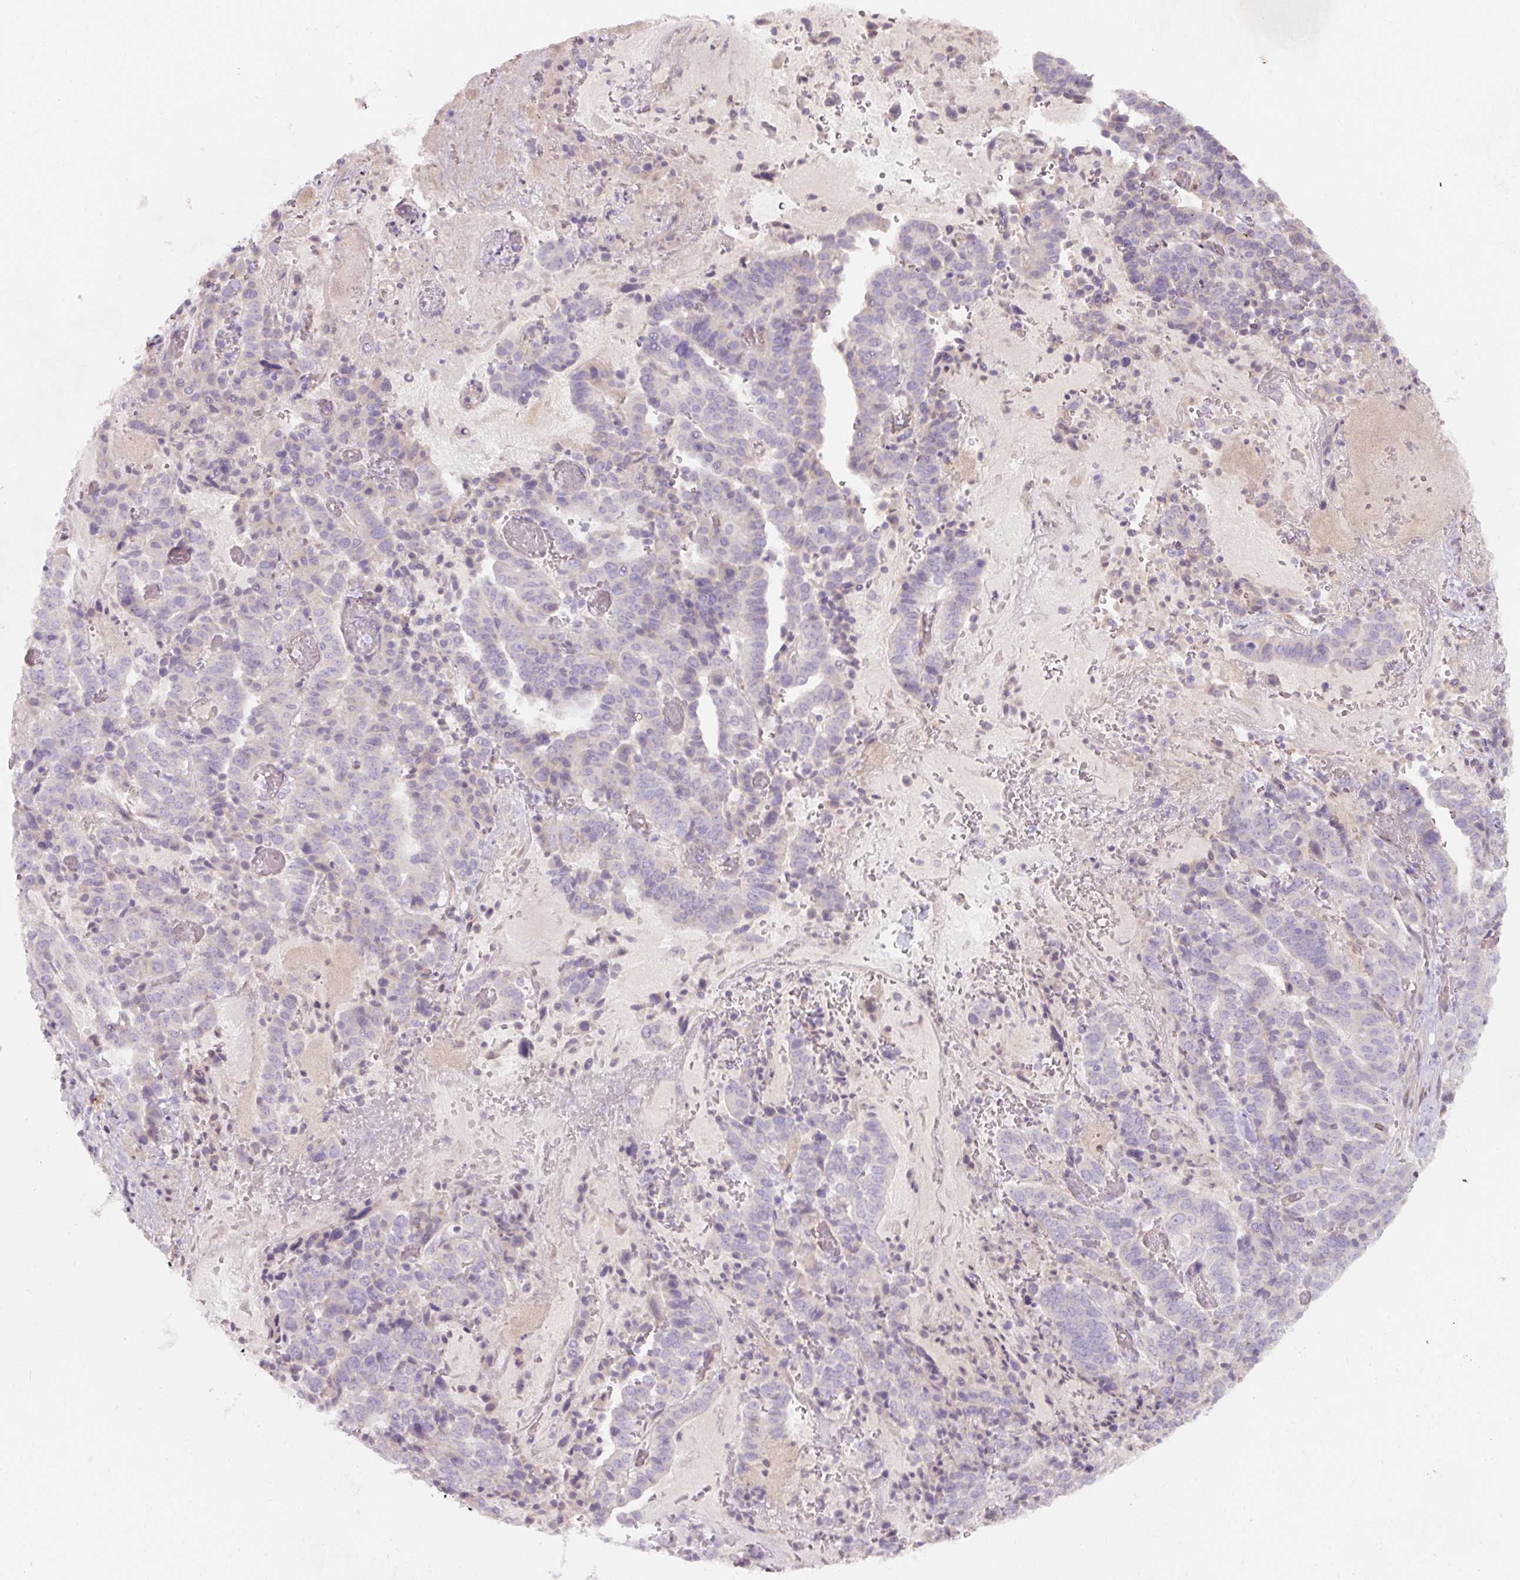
{"staining": {"intensity": "negative", "quantity": "none", "location": "none"}, "tissue": "stomach cancer", "cell_type": "Tumor cells", "image_type": "cancer", "snomed": [{"axis": "morphology", "description": "Adenocarcinoma, NOS"}, {"axis": "topography", "description": "Stomach"}], "caption": "An image of stomach cancer (adenocarcinoma) stained for a protein exhibits no brown staining in tumor cells.", "gene": "NBPF11", "patient": {"sex": "male", "age": 48}}